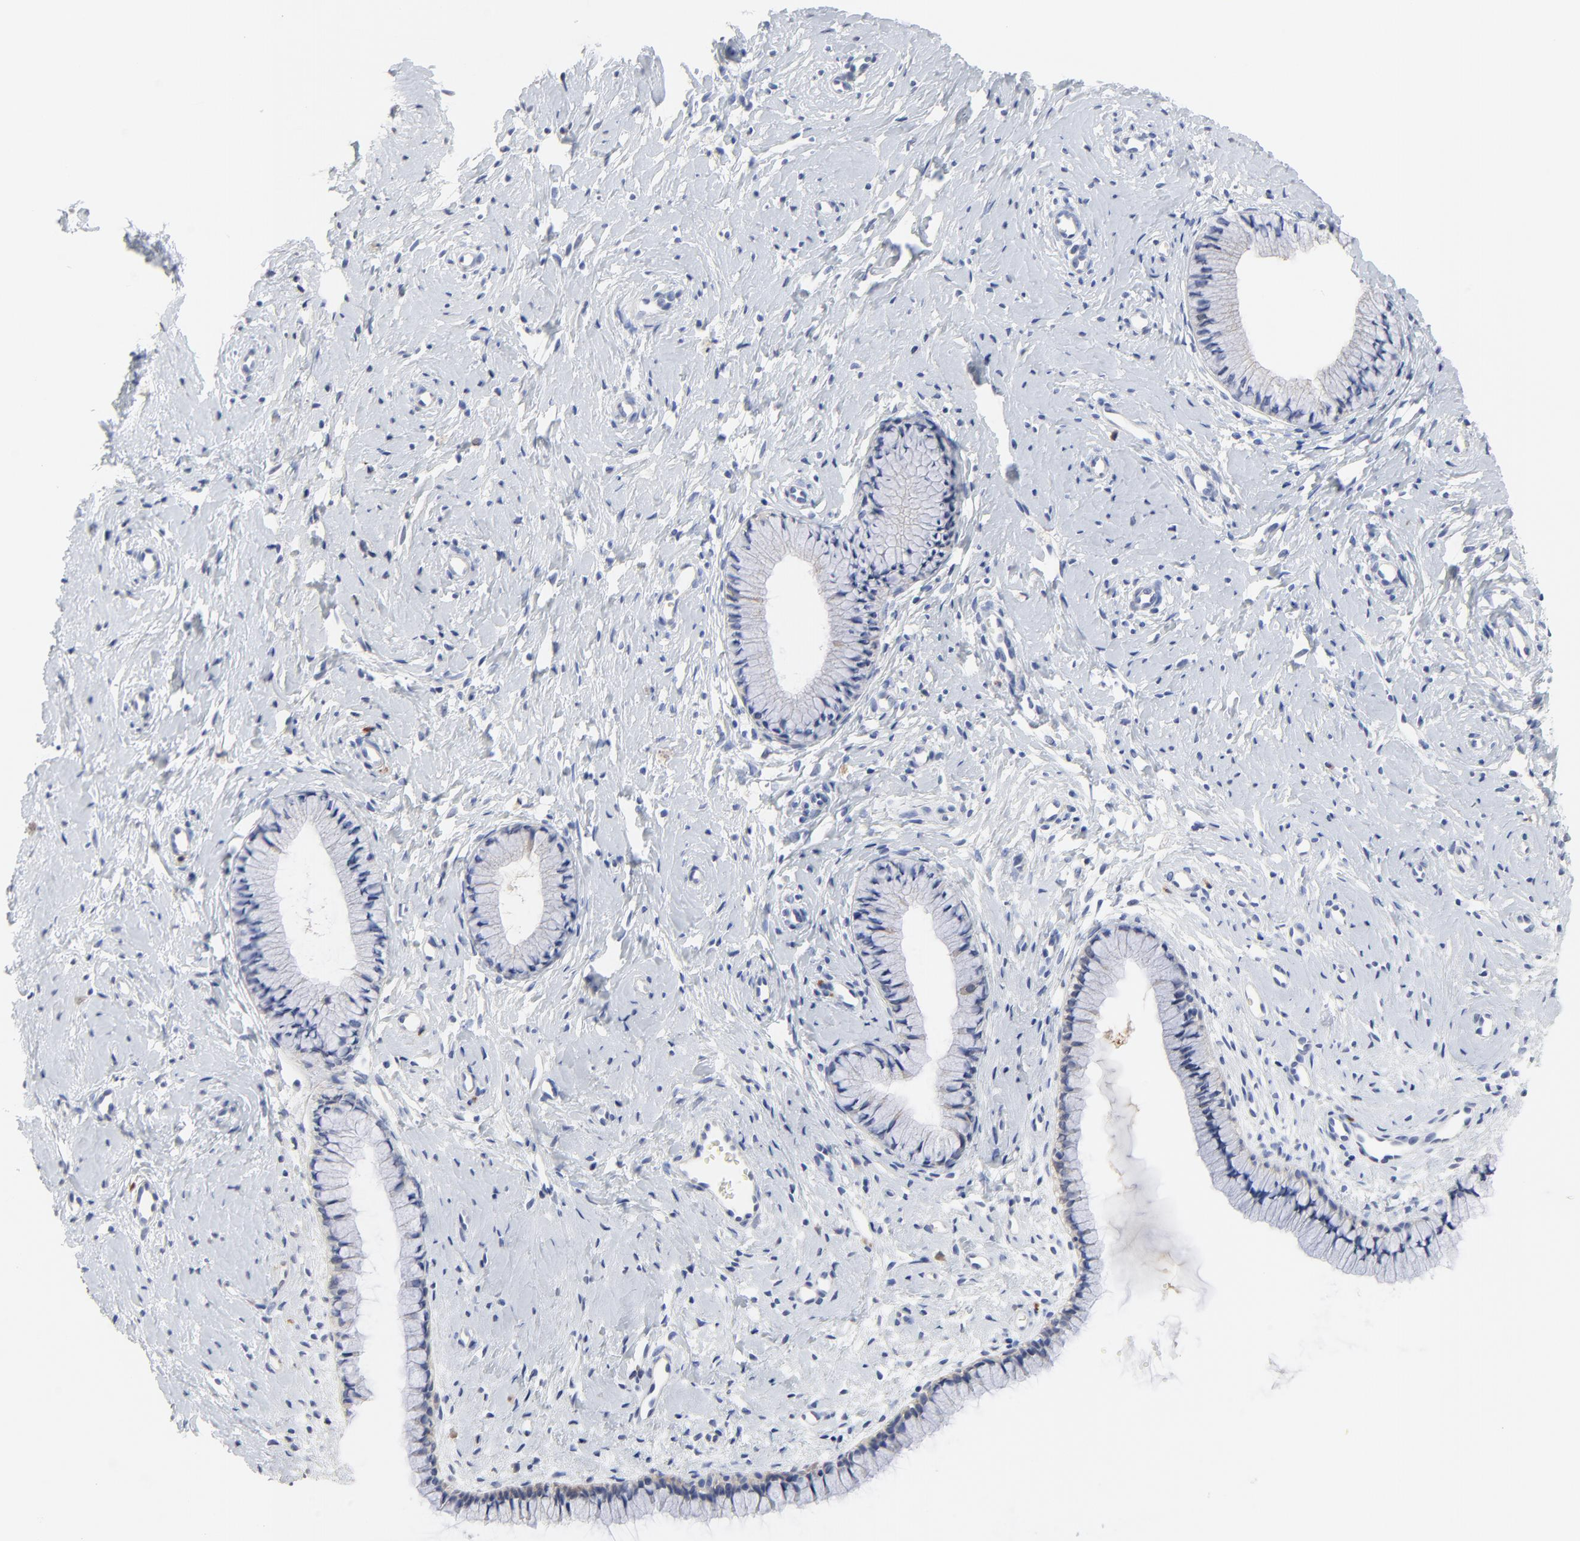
{"staining": {"intensity": "weak", "quantity": ">75%", "location": "cytoplasmic/membranous"}, "tissue": "cervix", "cell_type": "Glandular cells", "image_type": "normal", "snomed": [{"axis": "morphology", "description": "Normal tissue, NOS"}, {"axis": "topography", "description": "Cervix"}], "caption": "A micrograph of cervix stained for a protein exhibits weak cytoplasmic/membranous brown staining in glandular cells. The staining was performed using DAB (3,3'-diaminobenzidine) to visualize the protein expression in brown, while the nuclei were stained in blue with hematoxylin (Magnification: 20x).", "gene": "FBXL5", "patient": {"sex": "female", "age": 46}}